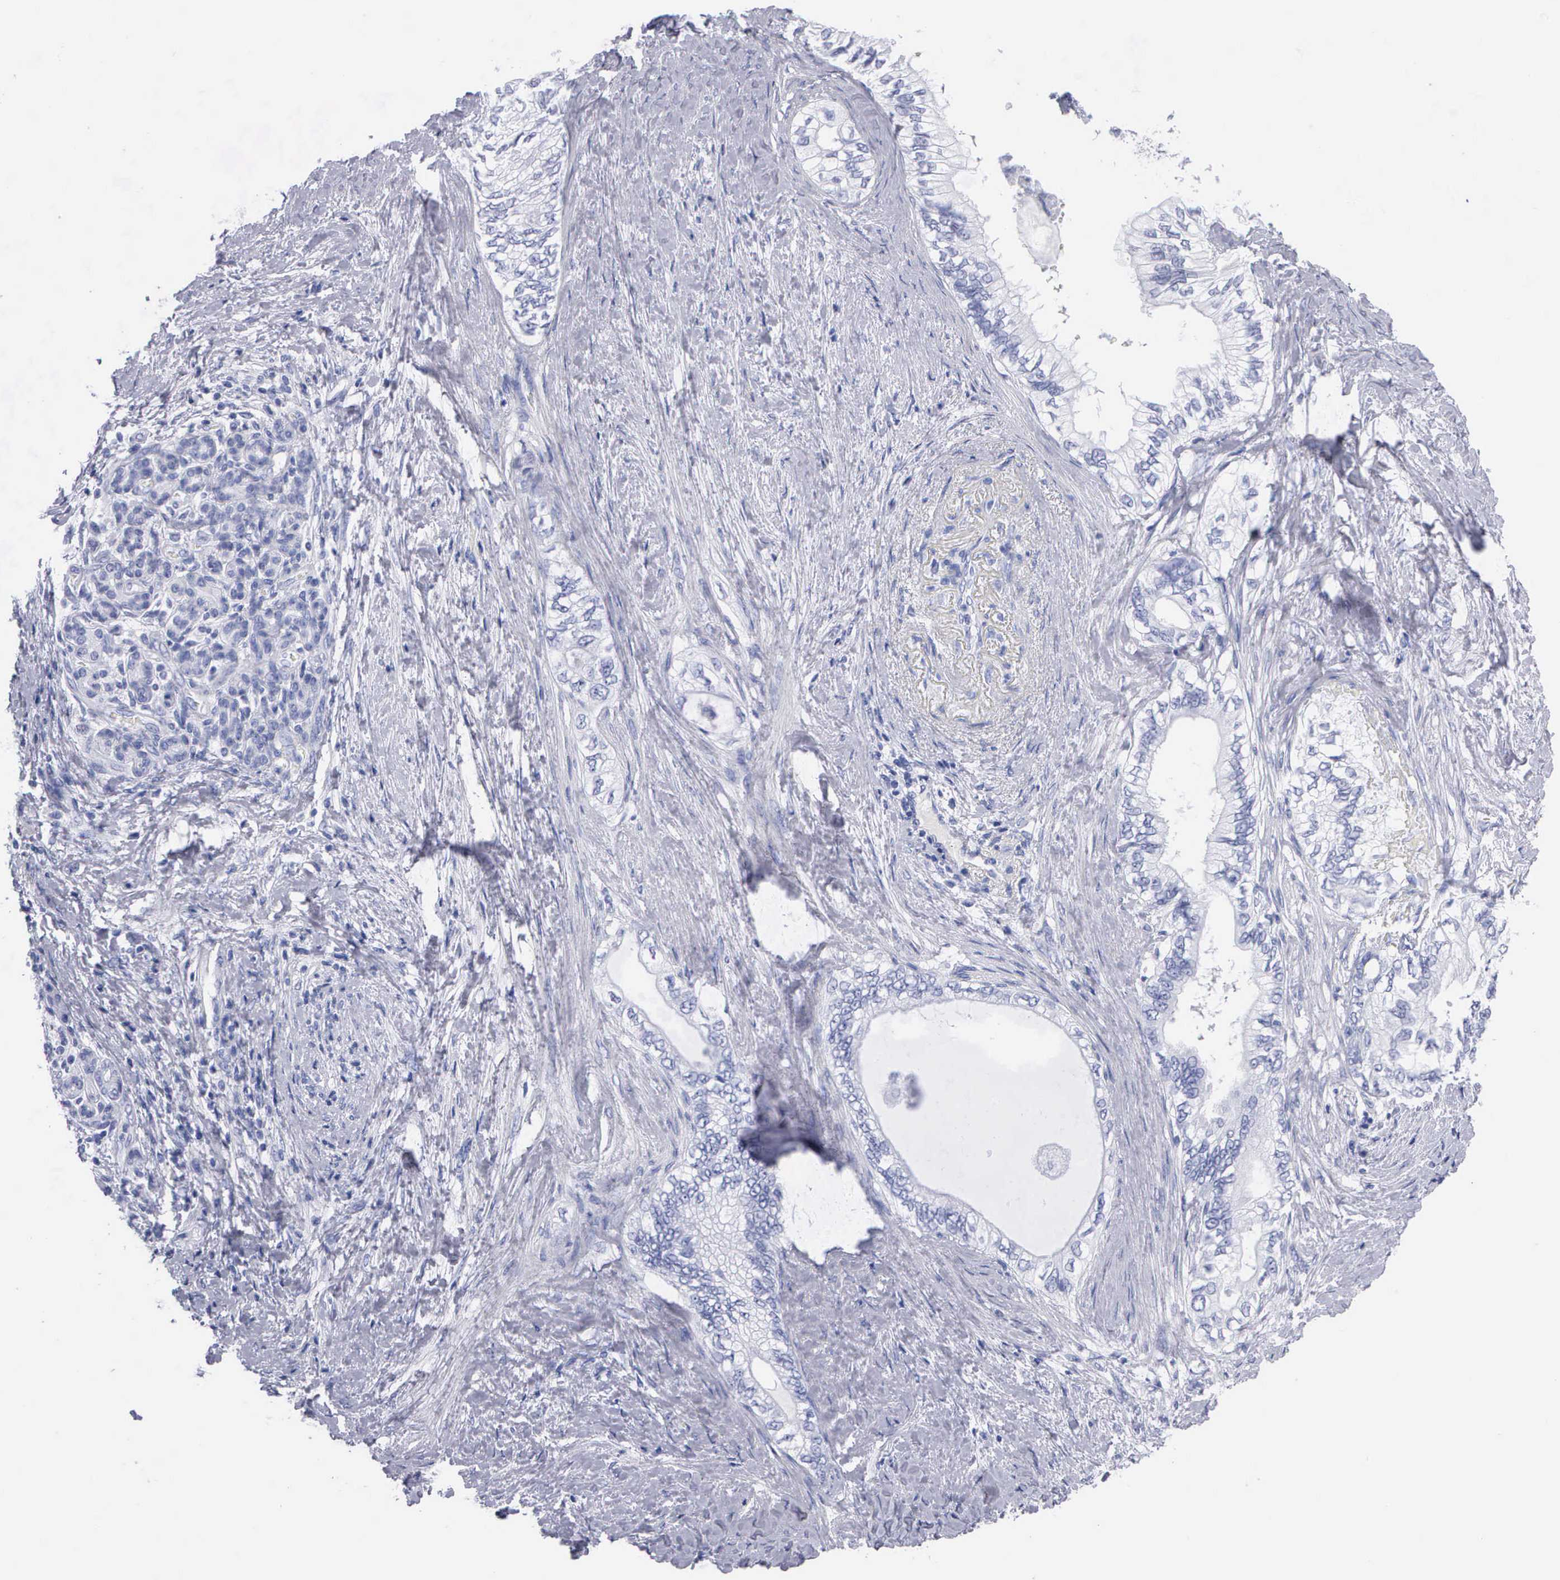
{"staining": {"intensity": "negative", "quantity": "none", "location": "none"}, "tissue": "pancreatic cancer", "cell_type": "Tumor cells", "image_type": "cancer", "snomed": [{"axis": "morphology", "description": "Adenocarcinoma, NOS"}, {"axis": "topography", "description": "Pancreas"}], "caption": "Immunohistochemistry (IHC) histopathology image of neoplastic tissue: human pancreatic adenocarcinoma stained with DAB reveals no significant protein positivity in tumor cells. (DAB immunohistochemistry (IHC) with hematoxylin counter stain).", "gene": "CYP19A1", "patient": {"sex": "female", "age": 66}}